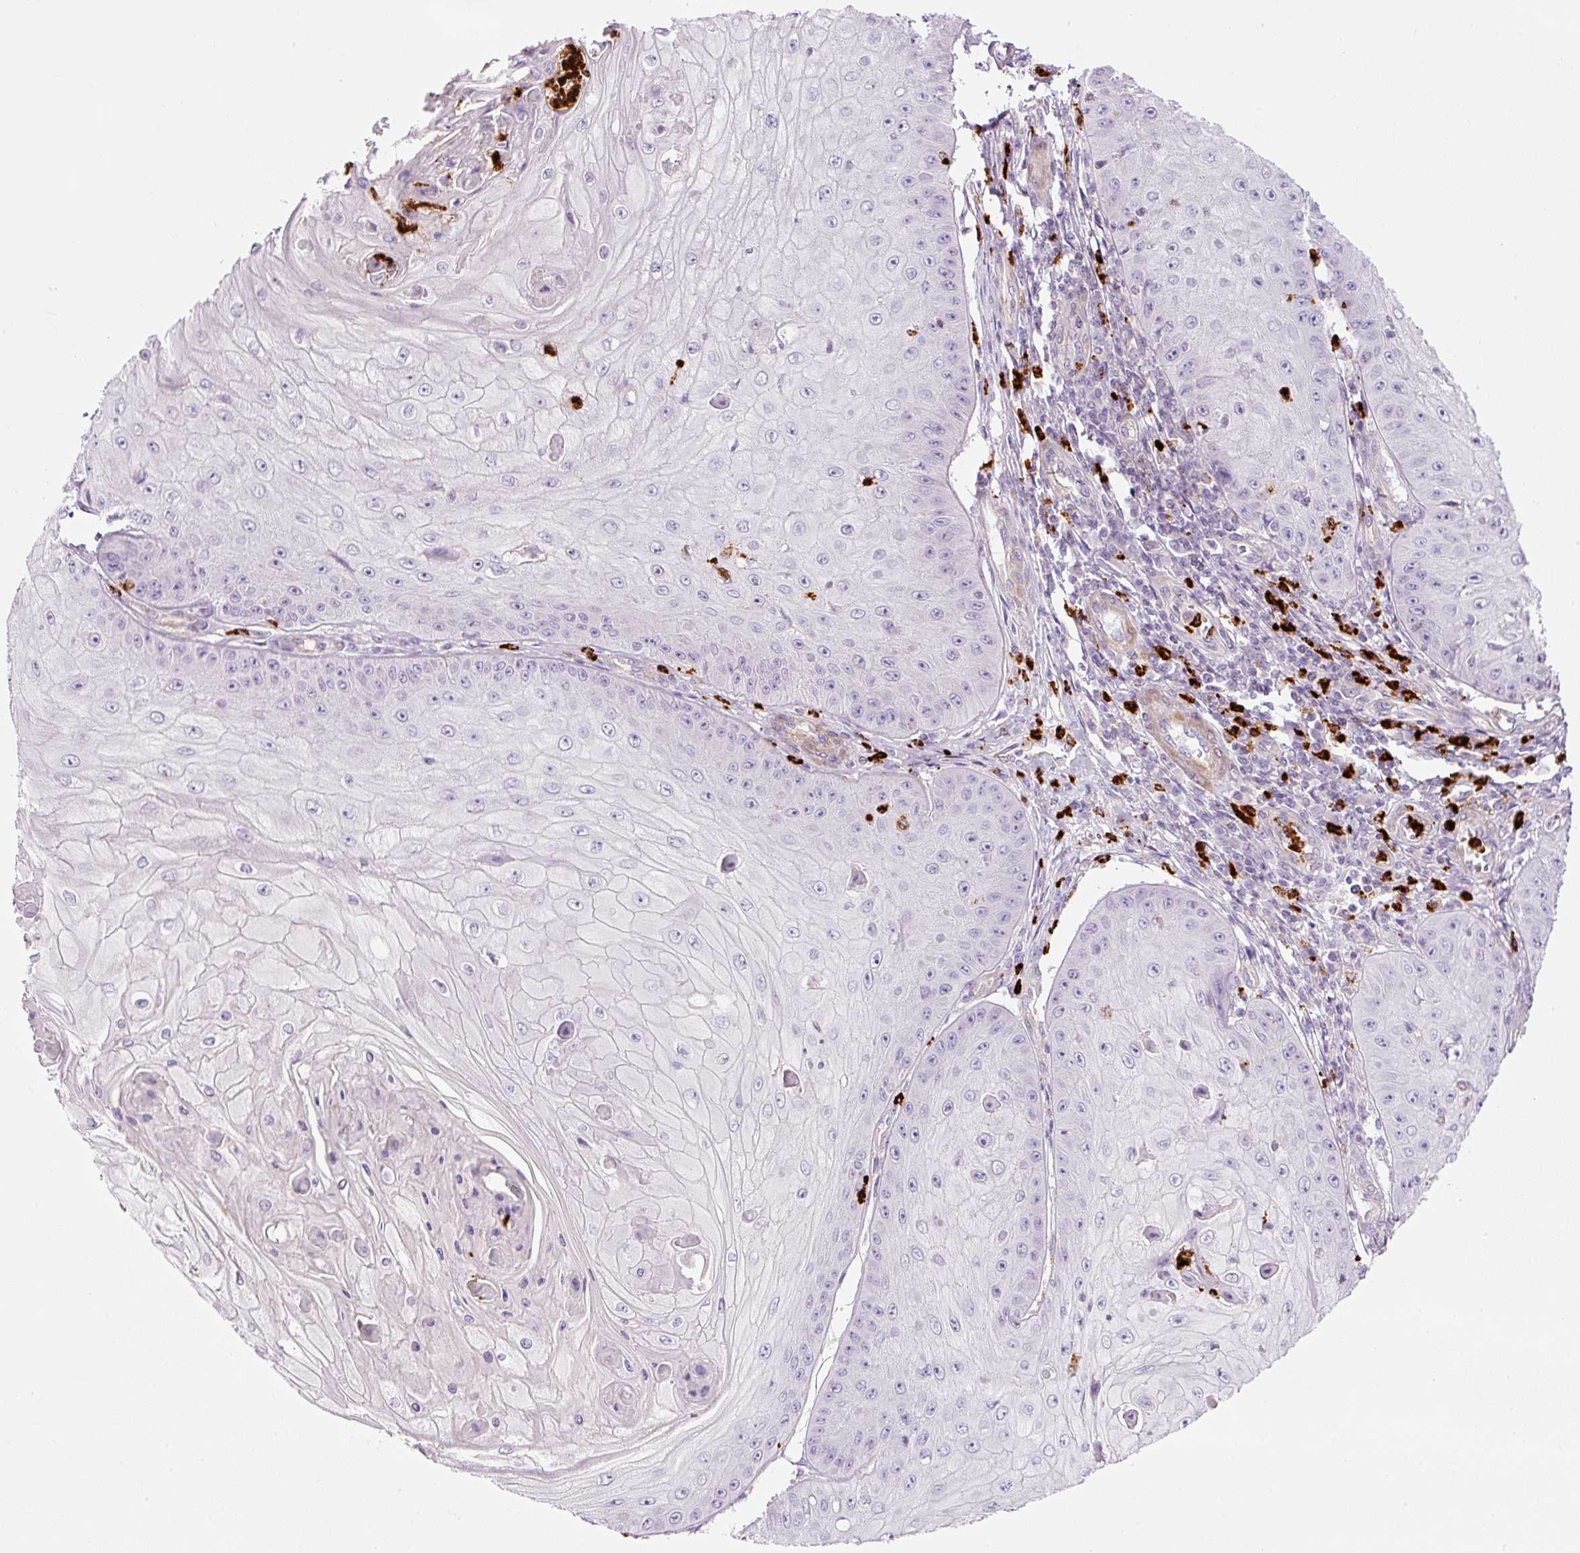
{"staining": {"intensity": "negative", "quantity": "none", "location": "none"}, "tissue": "skin cancer", "cell_type": "Tumor cells", "image_type": "cancer", "snomed": [{"axis": "morphology", "description": "Squamous cell carcinoma, NOS"}, {"axis": "topography", "description": "Skin"}], "caption": "Immunohistochemistry (IHC) of human skin squamous cell carcinoma exhibits no staining in tumor cells. The staining is performed using DAB brown chromogen with nuclei counter-stained in using hematoxylin.", "gene": "MAP3K3", "patient": {"sex": "male", "age": 70}}